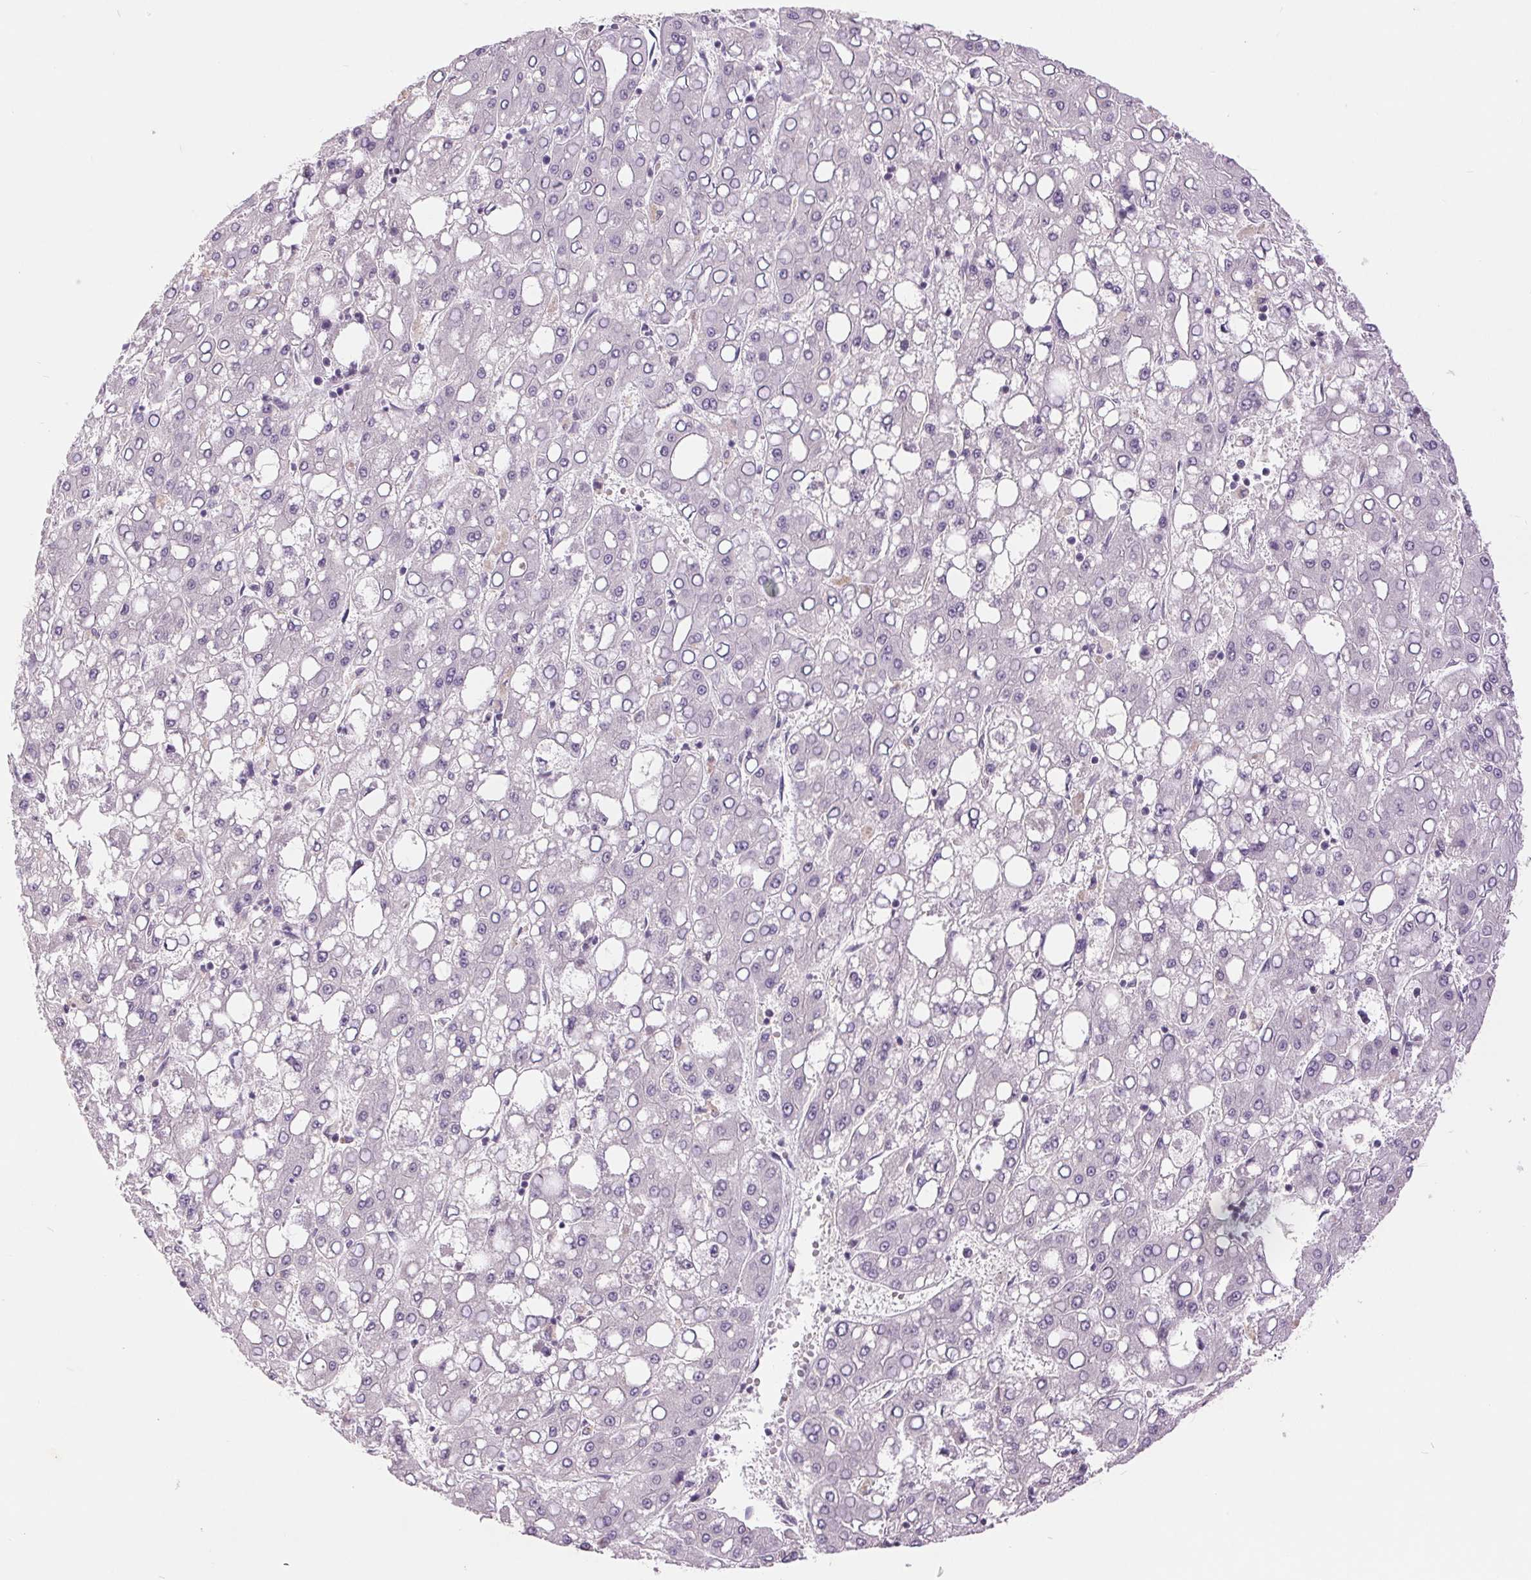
{"staining": {"intensity": "negative", "quantity": "none", "location": "none"}, "tissue": "liver cancer", "cell_type": "Tumor cells", "image_type": "cancer", "snomed": [{"axis": "morphology", "description": "Carcinoma, Hepatocellular, NOS"}, {"axis": "topography", "description": "Liver"}], "caption": "Immunohistochemical staining of human liver cancer shows no significant staining in tumor cells.", "gene": "FXYD4", "patient": {"sex": "male", "age": 65}}